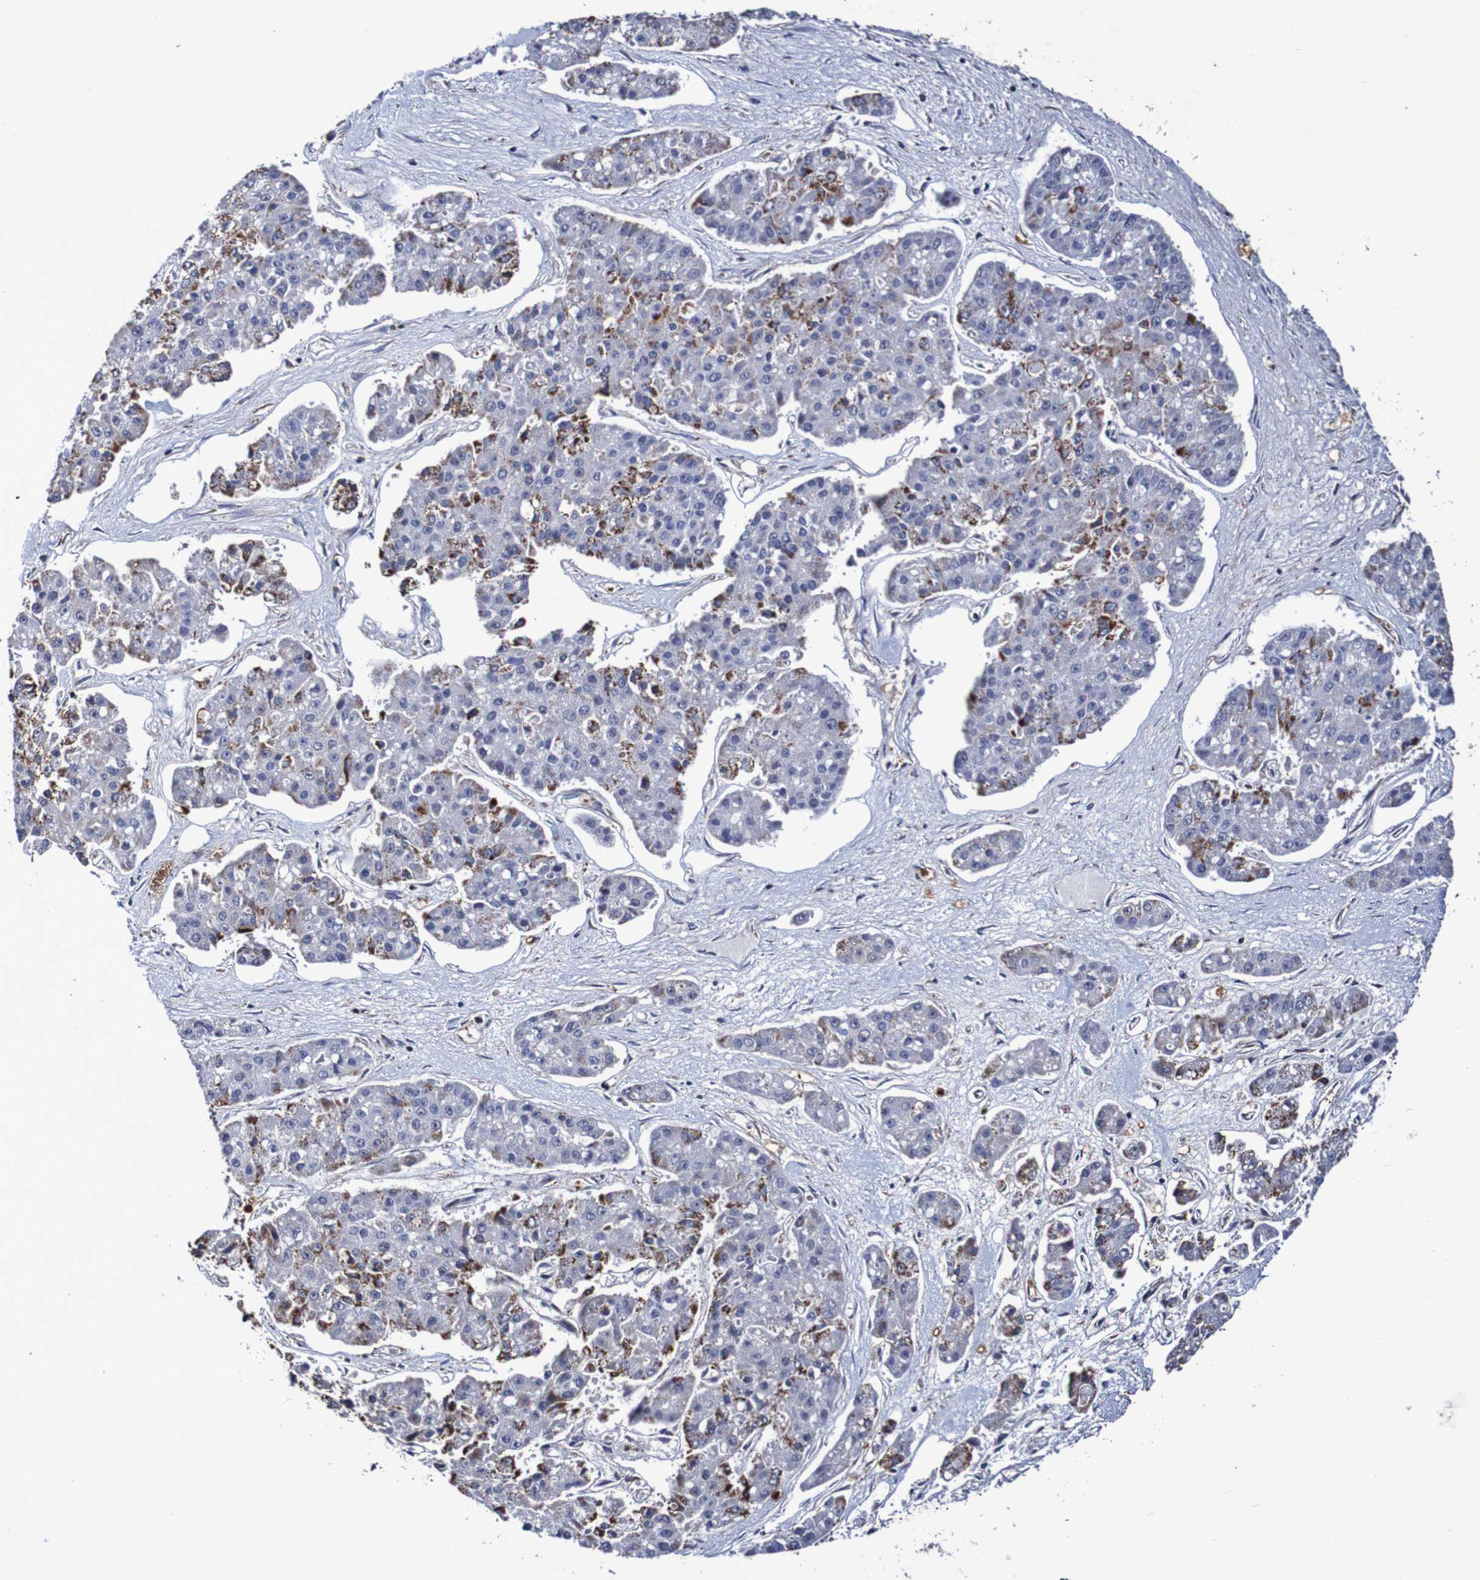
{"staining": {"intensity": "moderate", "quantity": "<25%", "location": "cytoplasmic/membranous"}, "tissue": "pancreatic cancer", "cell_type": "Tumor cells", "image_type": "cancer", "snomed": [{"axis": "morphology", "description": "Adenocarcinoma, NOS"}, {"axis": "topography", "description": "Pancreas"}], "caption": "DAB immunohistochemical staining of adenocarcinoma (pancreatic) shows moderate cytoplasmic/membranous protein positivity in about <25% of tumor cells.", "gene": "WNT4", "patient": {"sex": "male", "age": 50}}